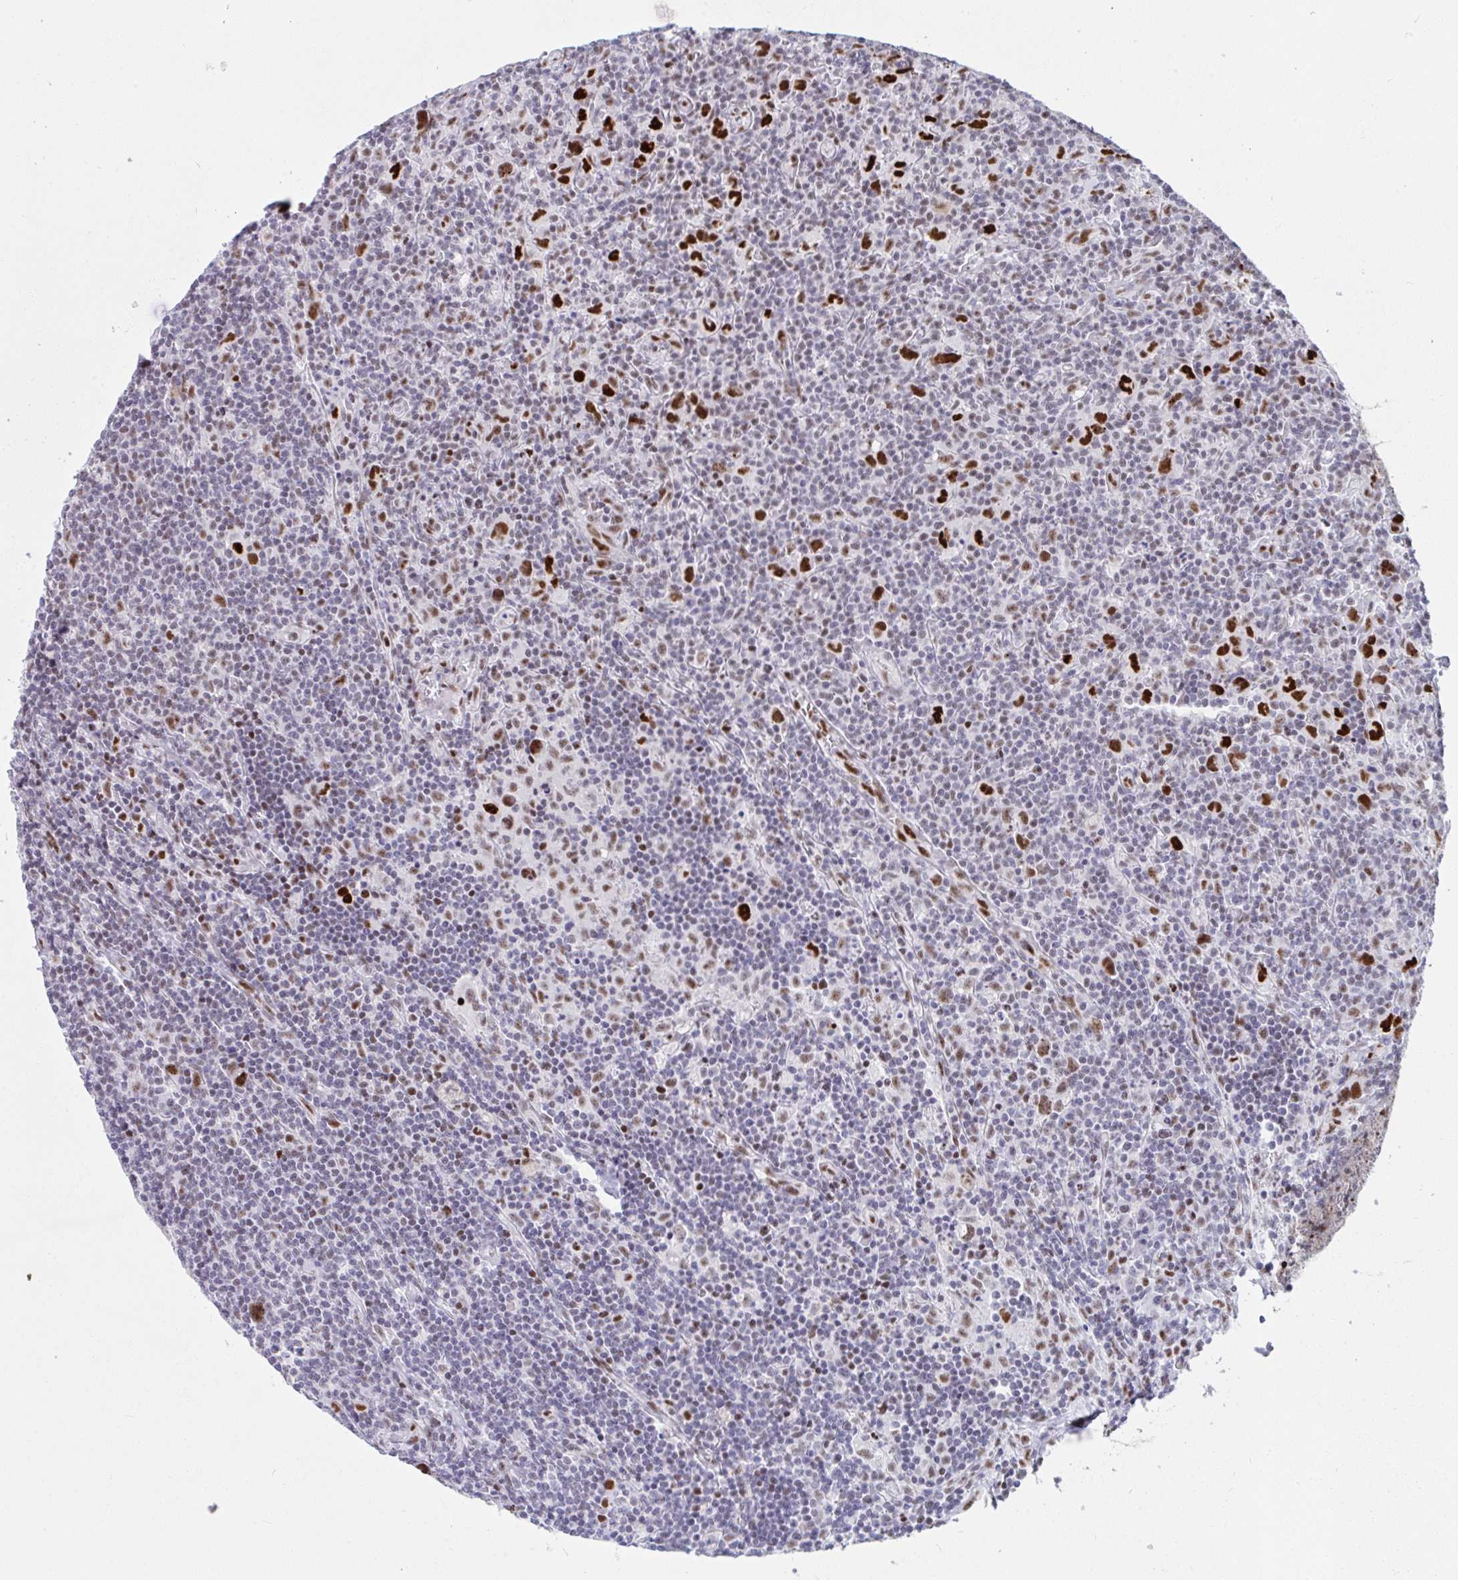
{"staining": {"intensity": "strong", "quantity": ">75%", "location": "nuclear"}, "tissue": "lymphoma", "cell_type": "Tumor cells", "image_type": "cancer", "snomed": [{"axis": "morphology", "description": "Hodgkin's disease, NOS"}, {"axis": "topography", "description": "Lymph node"}], "caption": "Hodgkin's disease was stained to show a protein in brown. There is high levels of strong nuclear expression in about >75% of tumor cells. The staining was performed using DAB (3,3'-diaminobenzidine), with brown indicating positive protein expression. Nuclei are stained blue with hematoxylin.", "gene": "IKZF2", "patient": {"sex": "female", "age": 18}}